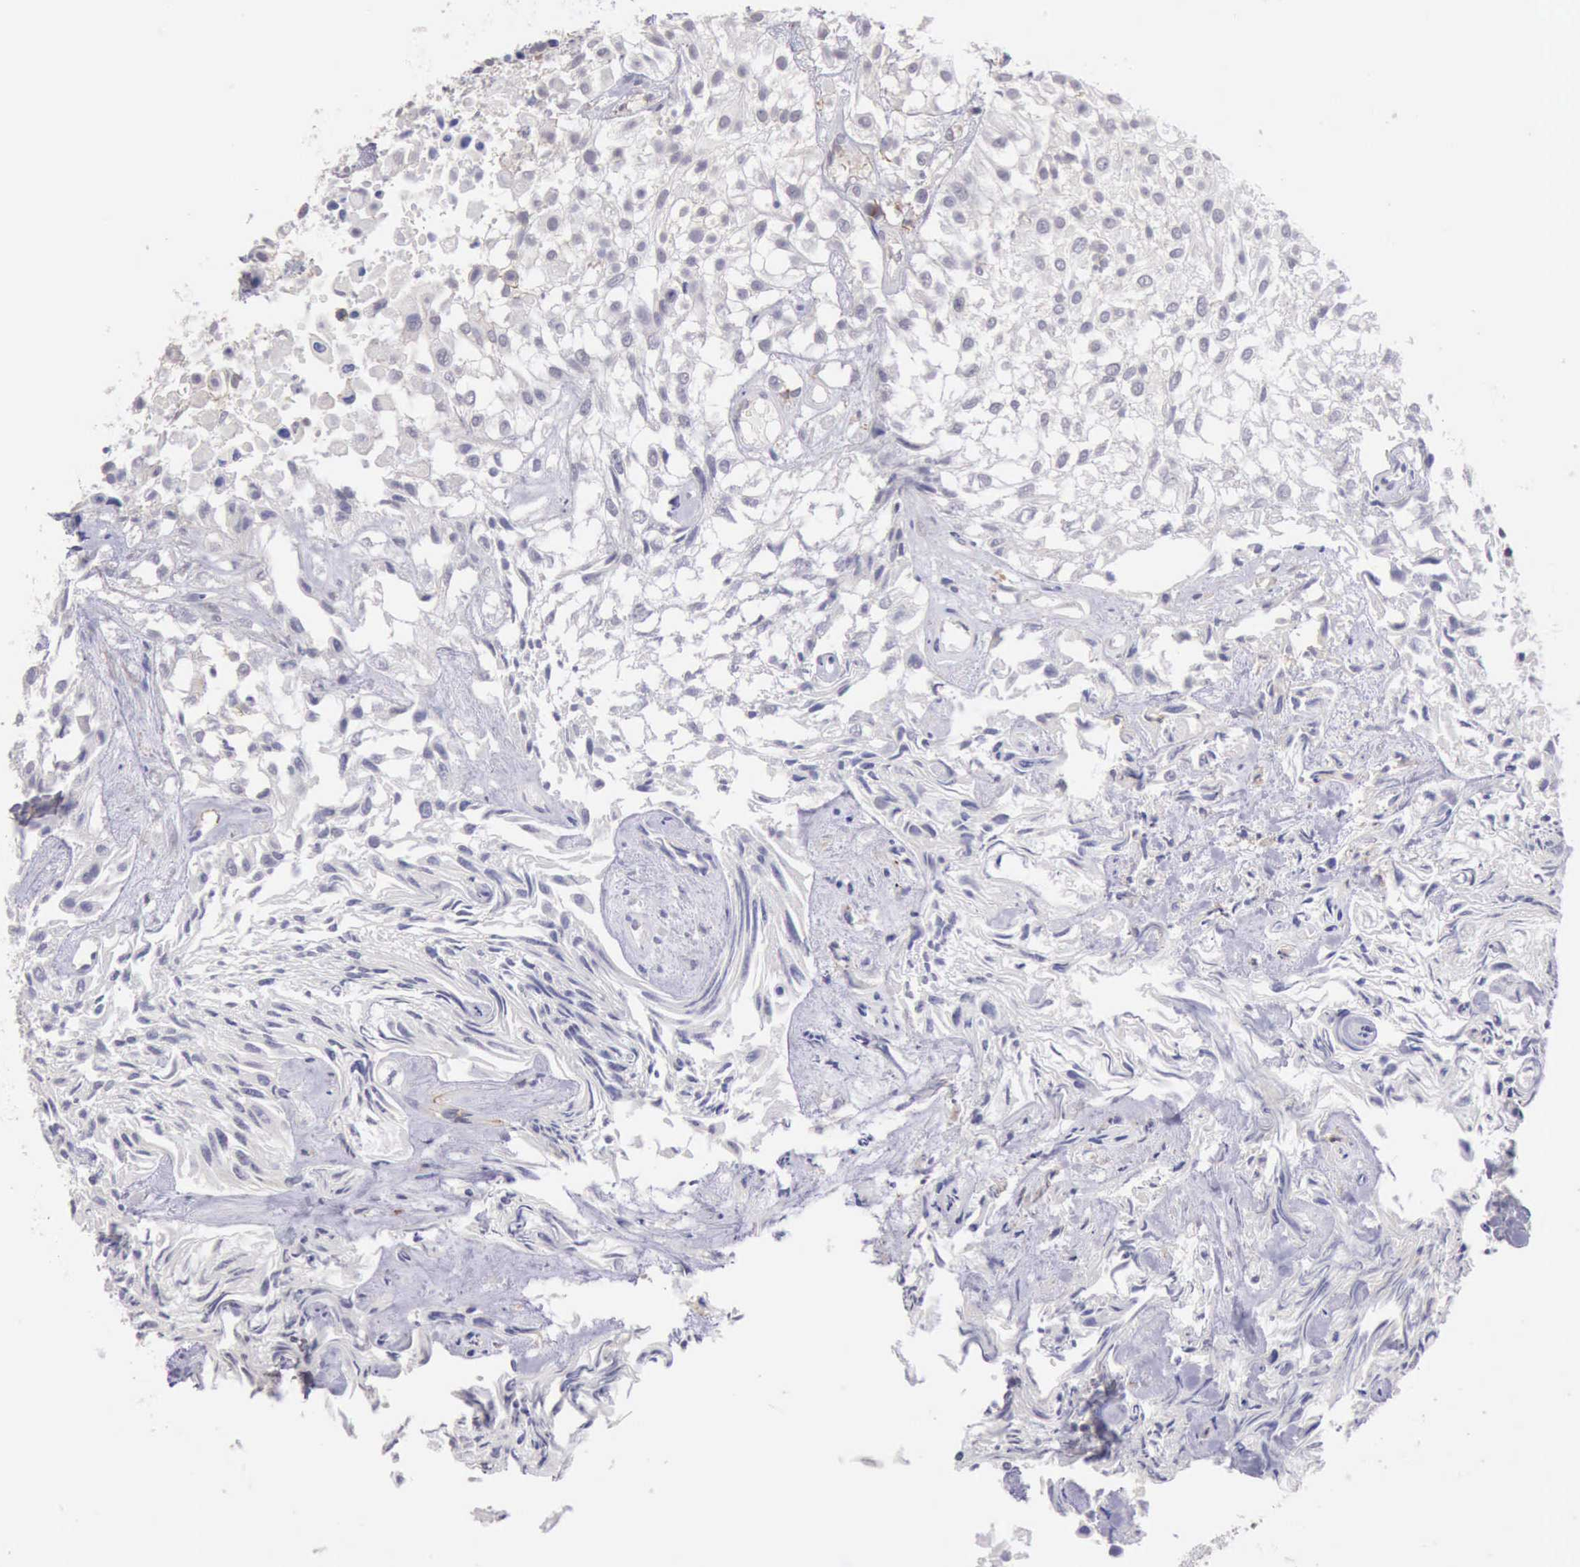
{"staining": {"intensity": "negative", "quantity": "none", "location": "none"}, "tissue": "urothelial cancer", "cell_type": "Tumor cells", "image_type": "cancer", "snomed": [{"axis": "morphology", "description": "Urothelial carcinoma, High grade"}, {"axis": "topography", "description": "Urinary bladder"}], "caption": "The image shows no staining of tumor cells in high-grade urothelial carcinoma.", "gene": "KCND1", "patient": {"sex": "male", "age": 56}}